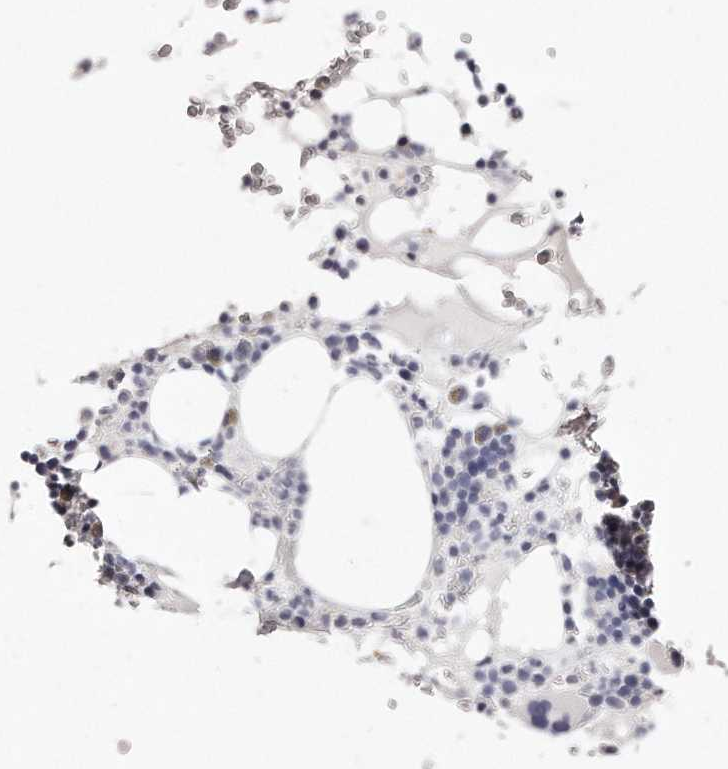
{"staining": {"intensity": "negative", "quantity": "none", "location": "none"}, "tissue": "bone marrow", "cell_type": "Hematopoietic cells", "image_type": "normal", "snomed": [{"axis": "morphology", "description": "Normal tissue, NOS"}, {"axis": "topography", "description": "Bone marrow"}], "caption": "Immunohistochemistry of unremarkable human bone marrow shows no positivity in hematopoietic cells. (IHC, brightfield microscopy, high magnification).", "gene": "GDA", "patient": {"sex": "male", "age": 58}}